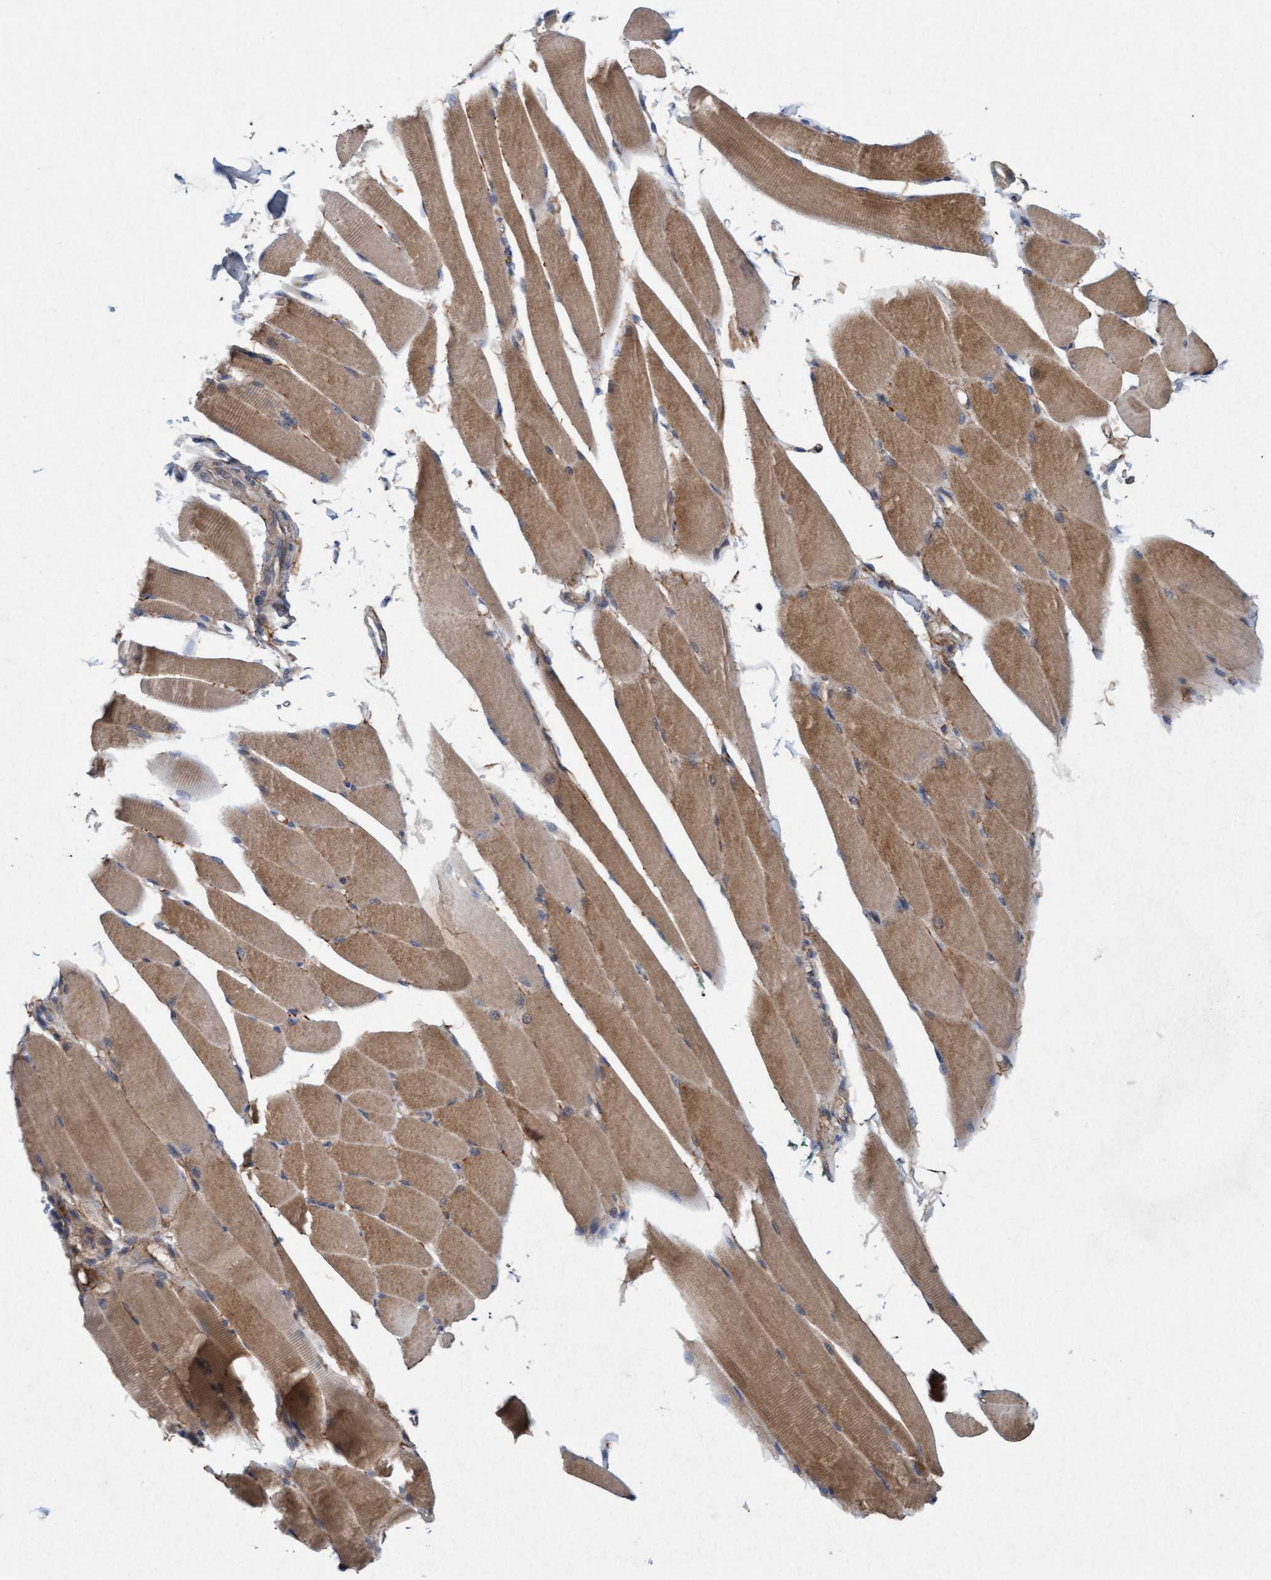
{"staining": {"intensity": "moderate", "quantity": ">75%", "location": "cytoplasmic/membranous"}, "tissue": "skeletal muscle", "cell_type": "Myocytes", "image_type": "normal", "snomed": [{"axis": "morphology", "description": "Normal tissue, NOS"}, {"axis": "topography", "description": "Skeletal muscle"}, {"axis": "topography", "description": "Peripheral nerve tissue"}], "caption": "Immunohistochemistry of unremarkable skeletal muscle demonstrates medium levels of moderate cytoplasmic/membranous positivity in approximately >75% of myocytes. (DAB = brown stain, brightfield microscopy at high magnification).", "gene": "DDHD2", "patient": {"sex": "female", "age": 84}}